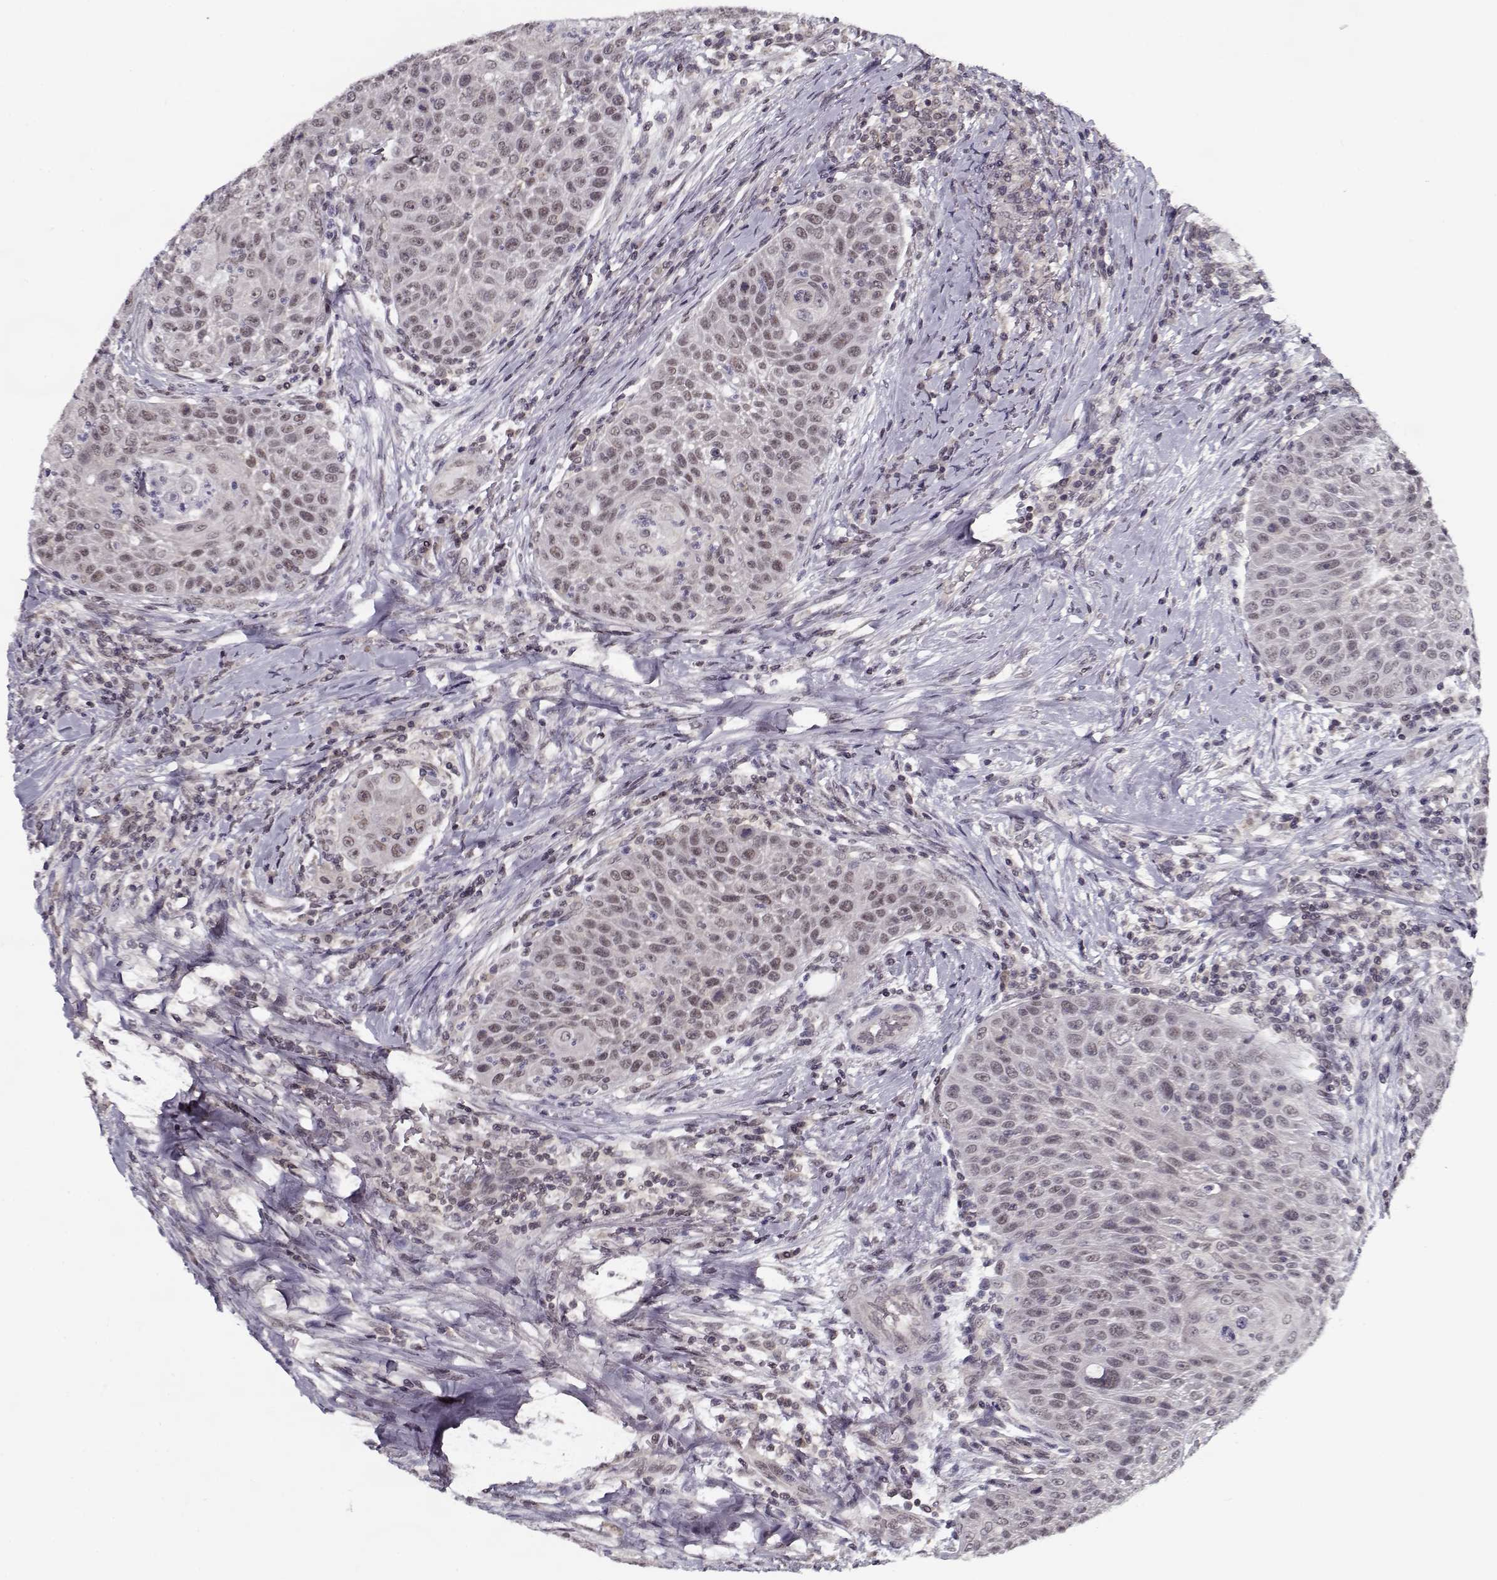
{"staining": {"intensity": "weak", "quantity": "<25%", "location": "nuclear"}, "tissue": "head and neck cancer", "cell_type": "Tumor cells", "image_type": "cancer", "snomed": [{"axis": "morphology", "description": "Squamous cell carcinoma, NOS"}, {"axis": "topography", "description": "Head-Neck"}], "caption": "Immunohistochemistry histopathology image of human head and neck cancer (squamous cell carcinoma) stained for a protein (brown), which demonstrates no positivity in tumor cells.", "gene": "TESPA1", "patient": {"sex": "male", "age": 69}}